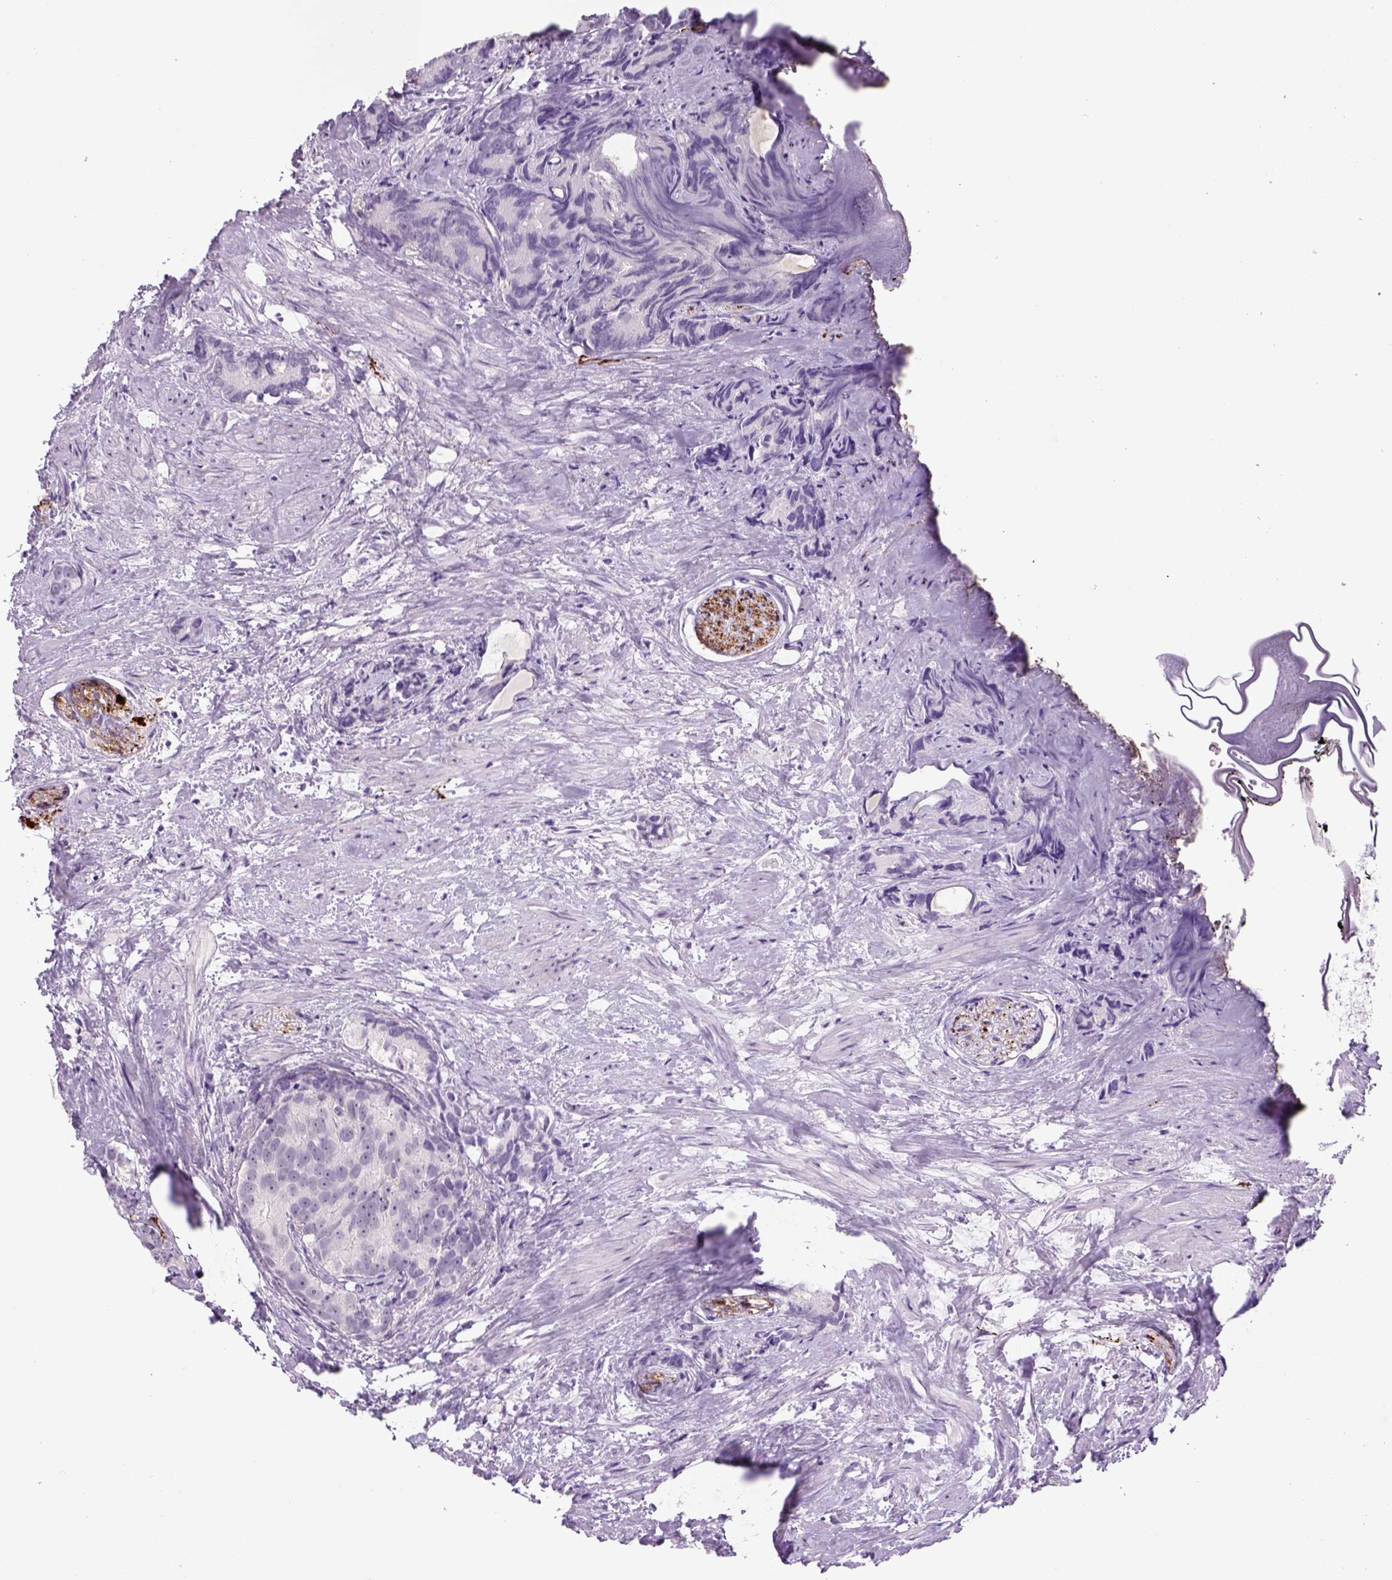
{"staining": {"intensity": "negative", "quantity": "none", "location": "none"}, "tissue": "prostate cancer", "cell_type": "Tumor cells", "image_type": "cancer", "snomed": [{"axis": "morphology", "description": "Adenocarcinoma, High grade"}, {"axis": "topography", "description": "Prostate"}], "caption": "Human prostate cancer stained for a protein using immunohistochemistry (IHC) reveals no expression in tumor cells.", "gene": "DBH", "patient": {"sex": "male", "age": 90}}